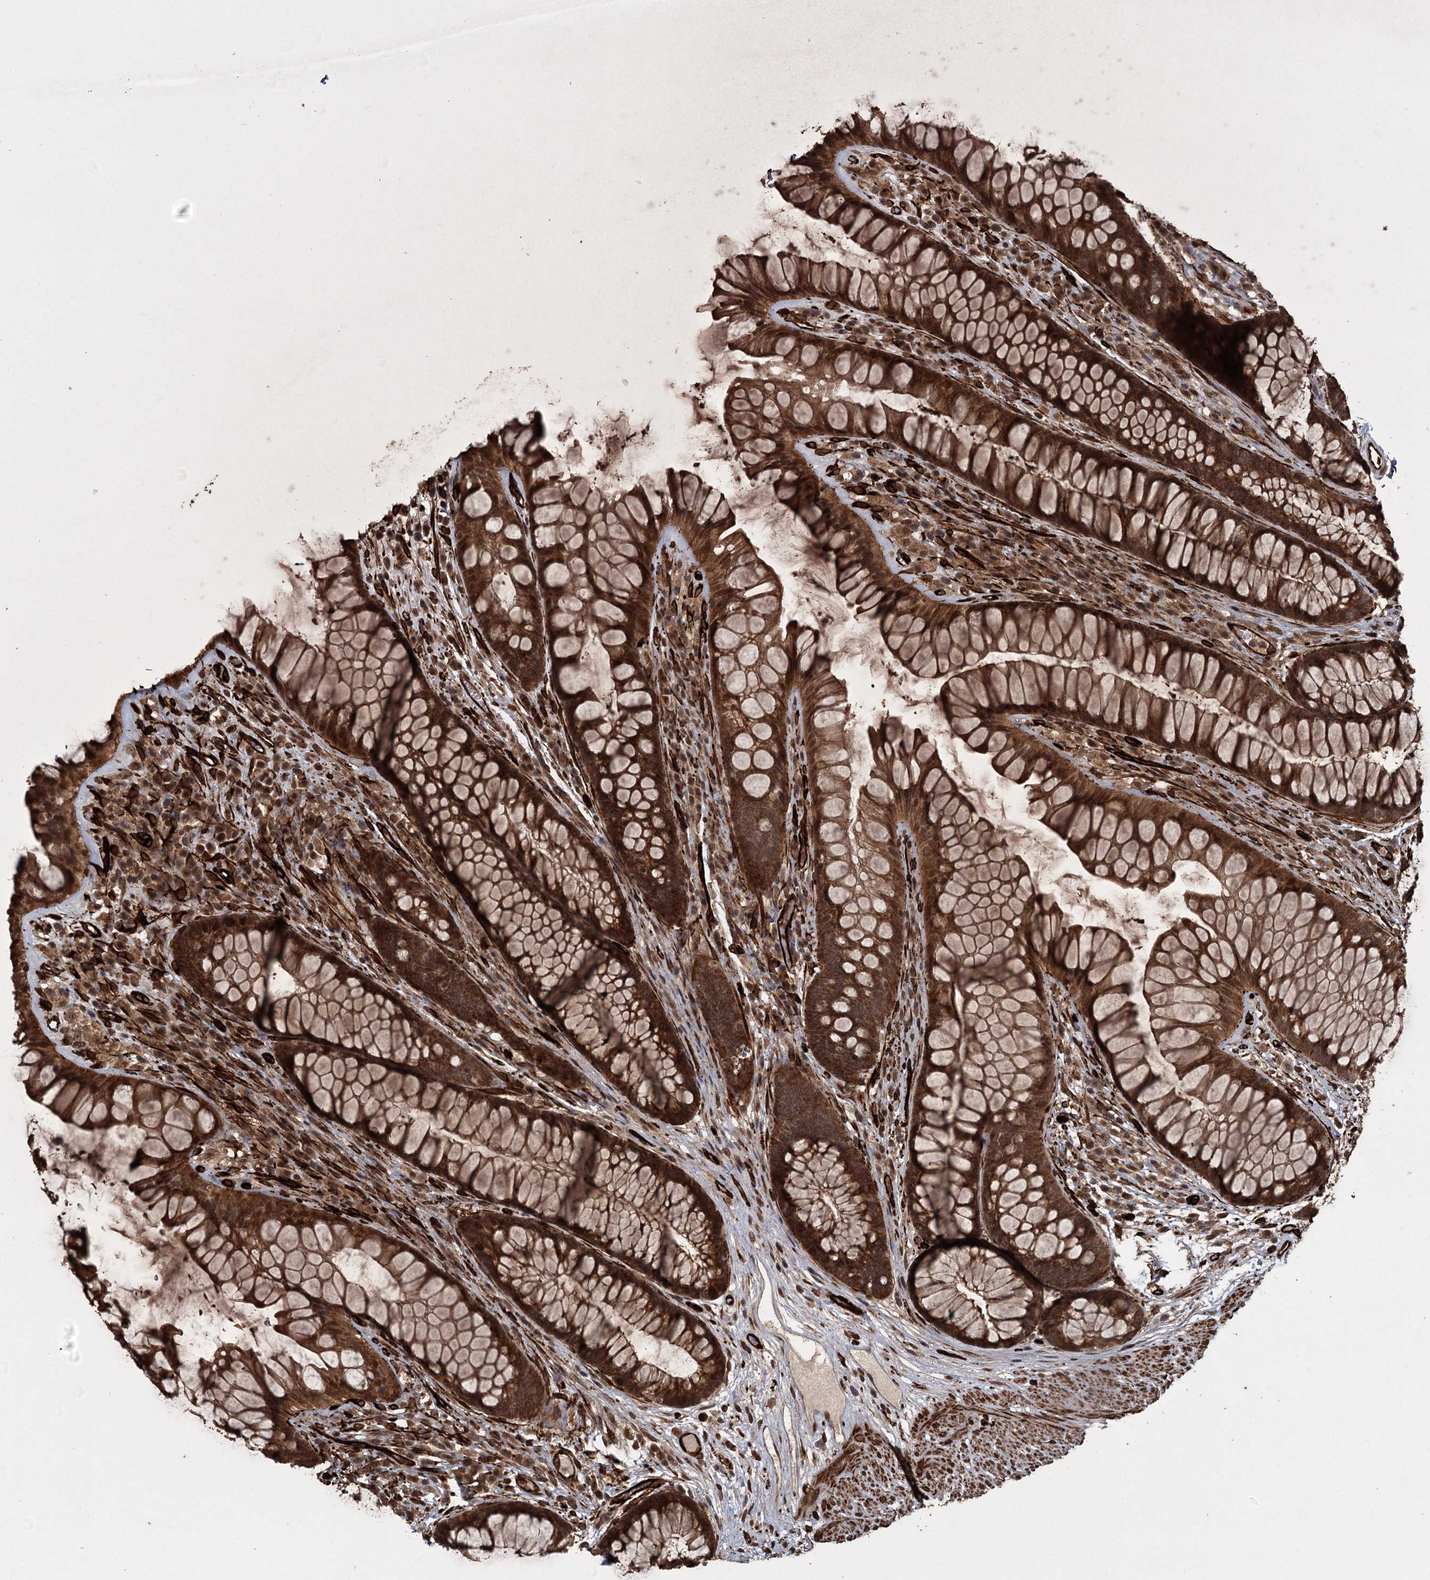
{"staining": {"intensity": "strong", "quantity": ">75%", "location": "cytoplasmic/membranous,nuclear"}, "tissue": "rectum", "cell_type": "Glandular cells", "image_type": "normal", "snomed": [{"axis": "morphology", "description": "Normal tissue, NOS"}, {"axis": "topography", "description": "Rectum"}], "caption": "Immunohistochemical staining of normal rectum reveals >75% levels of strong cytoplasmic/membranous,nuclear protein expression in about >75% of glandular cells.", "gene": "RPAP3", "patient": {"sex": "male", "age": 74}}